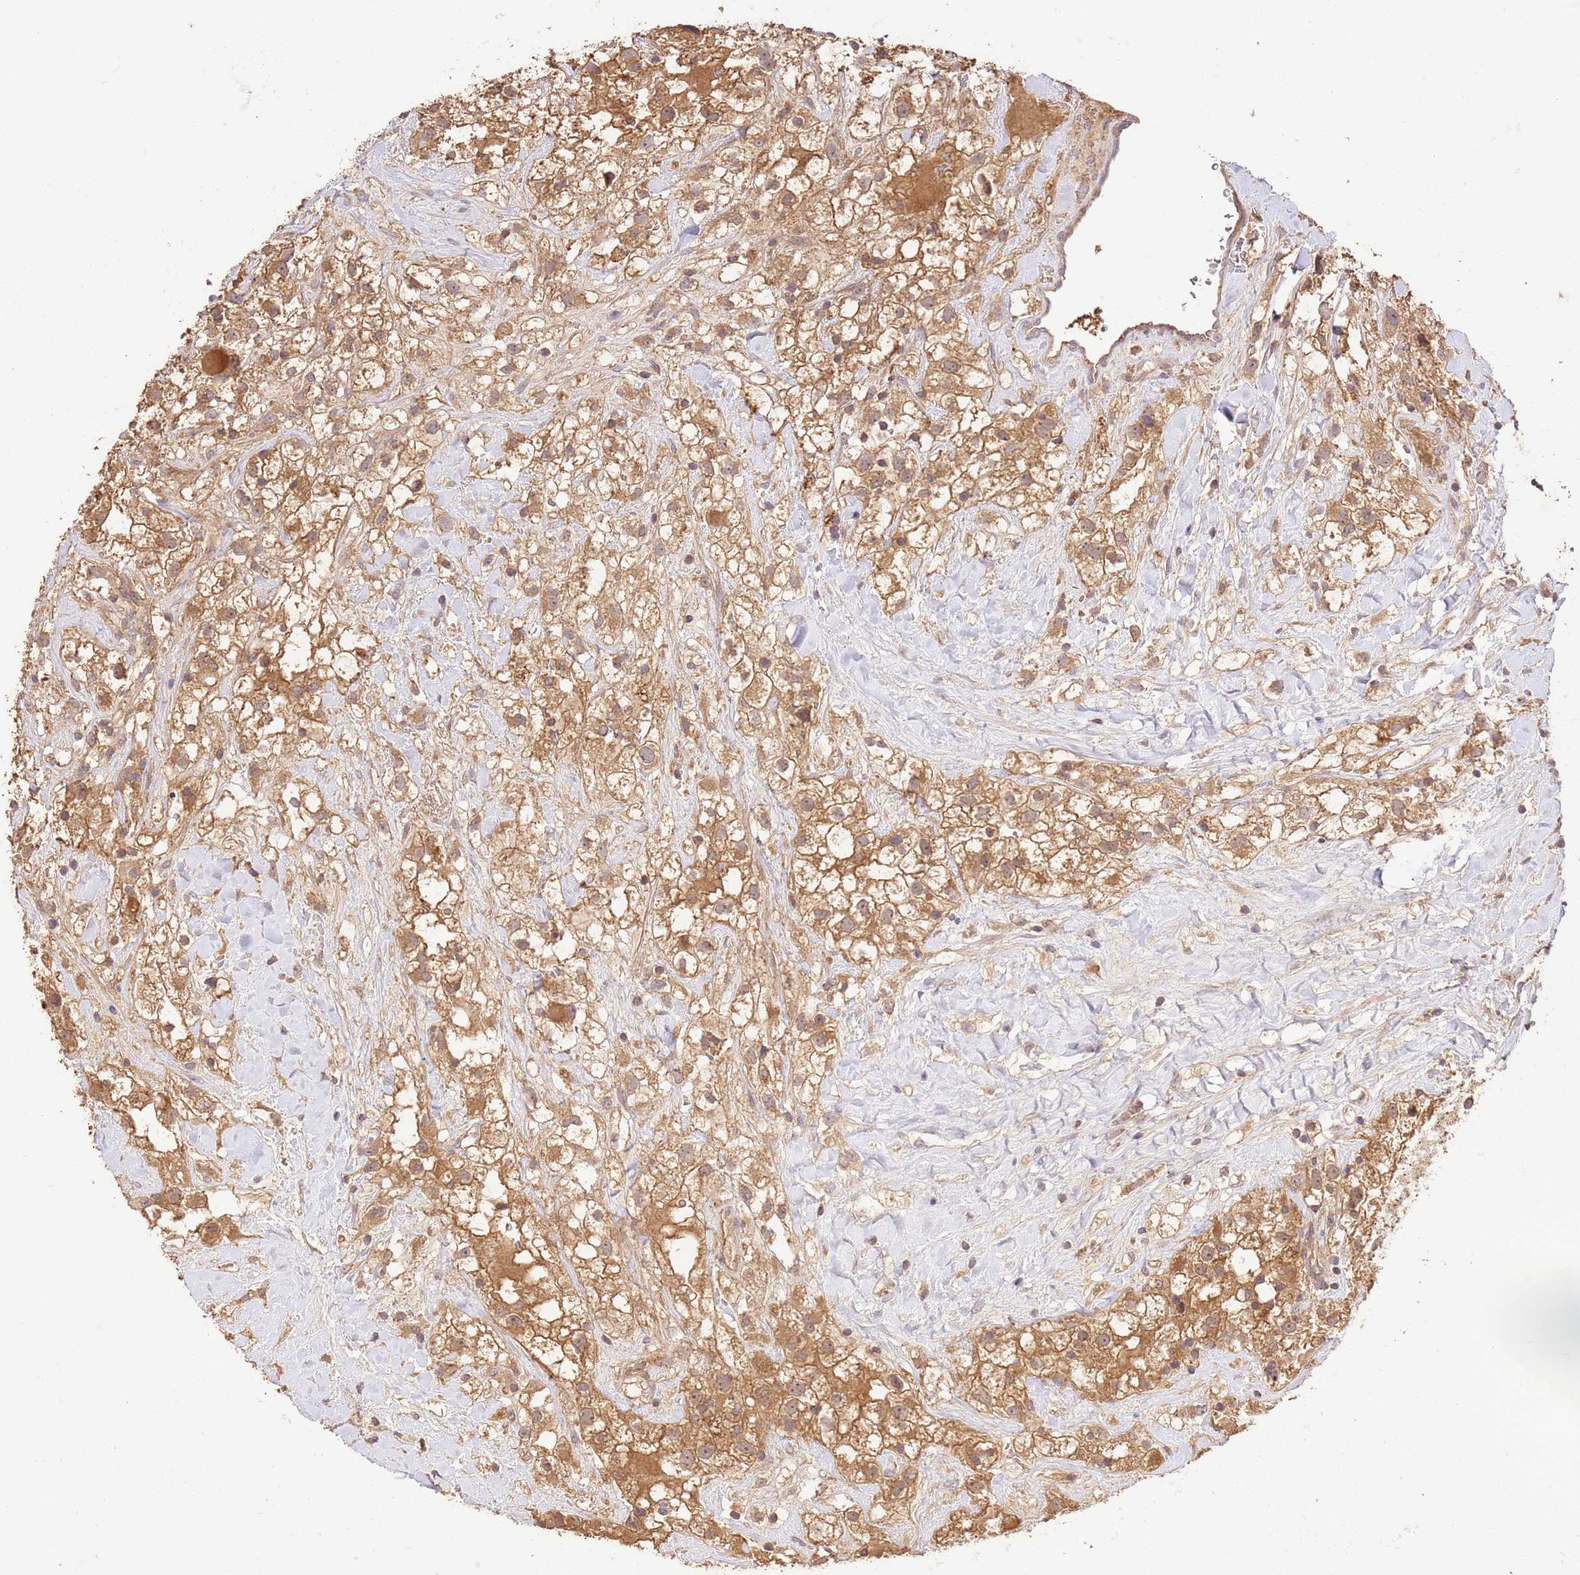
{"staining": {"intensity": "moderate", "quantity": ">75%", "location": "cytoplasmic/membranous"}, "tissue": "renal cancer", "cell_type": "Tumor cells", "image_type": "cancer", "snomed": [{"axis": "morphology", "description": "Adenocarcinoma, NOS"}, {"axis": "topography", "description": "Kidney"}], "caption": "Renal cancer stained with a protein marker reveals moderate staining in tumor cells.", "gene": "LRRC28", "patient": {"sex": "male", "age": 59}}